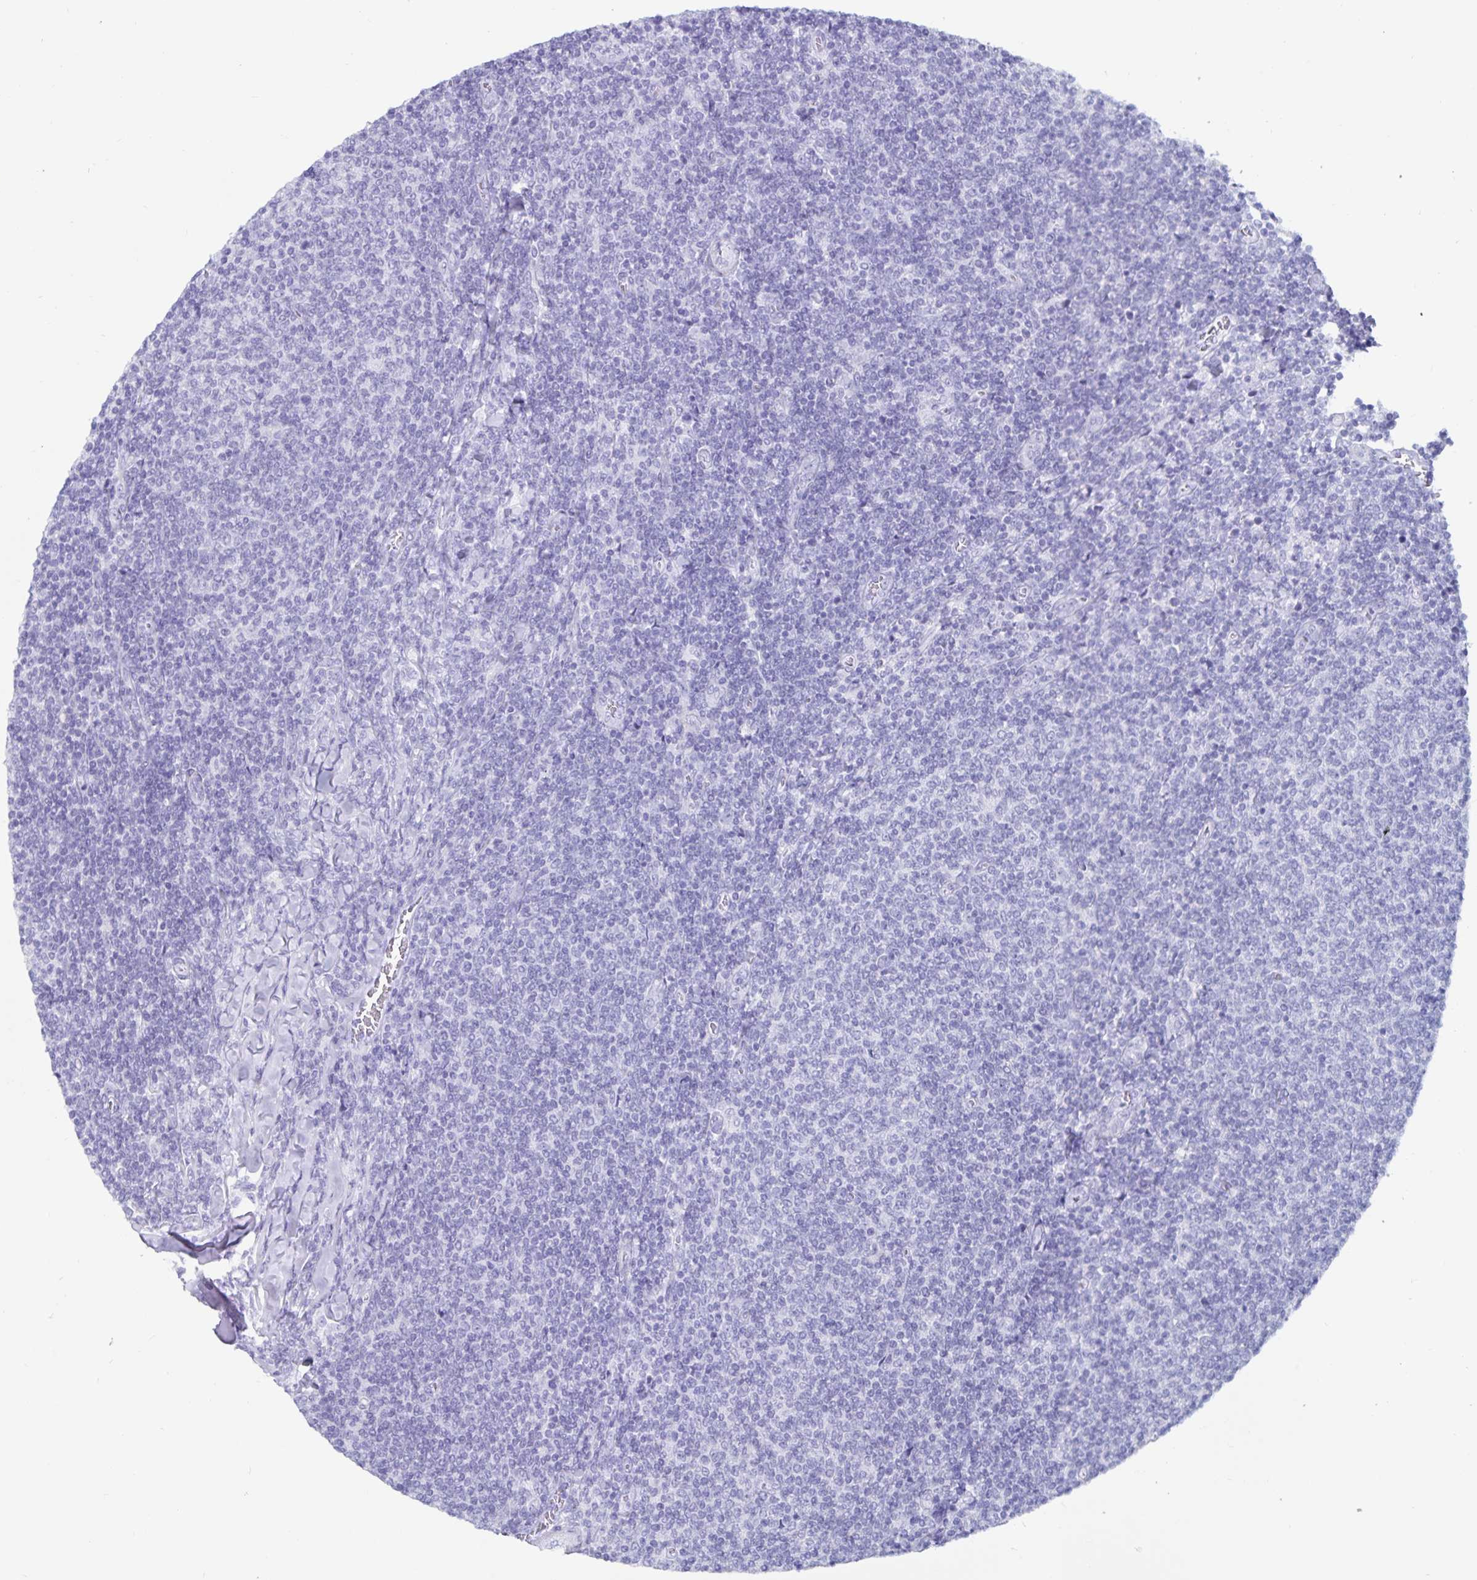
{"staining": {"intensity": "negative", "quantity": "none", "location": "none"}, "tissue": "lymphoma", "cell_type": "Tumor cells", "image_type": "cancer", "snomed": [{"axis": "morphology", "description": "Malignant lymphoma, non-Hodgkin's type, Low grade"}, {"axis": "topography", "description": "Lymph node"}], "caption": "This is an IHC micrograph of lymphoma. There is no positivity in tumor cells.", "gene": "GPR137", "patient": {"sex": "male", "age": 52}}